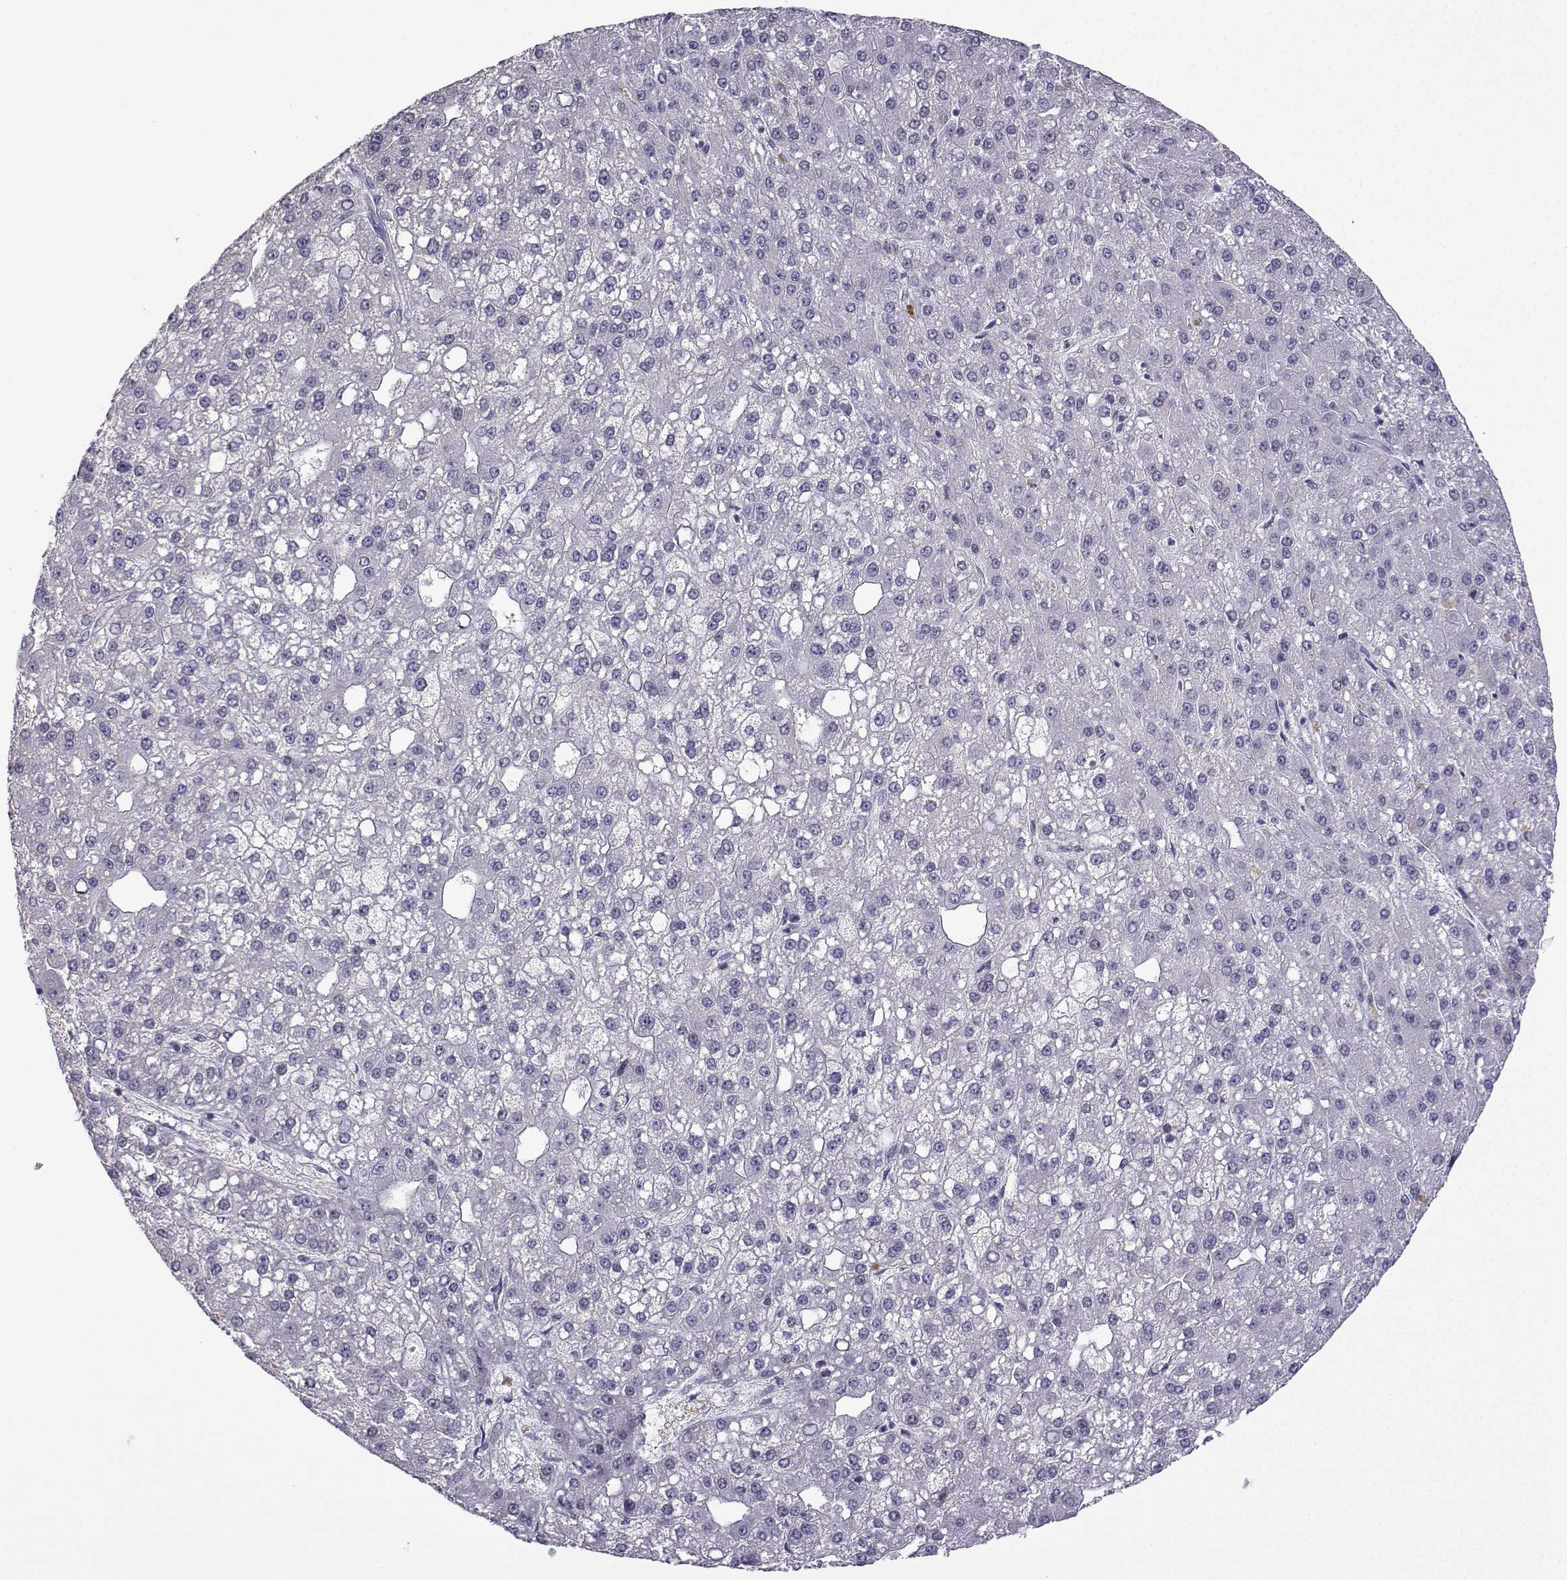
{"staining": {"intensity": "negative", "quantity": "none", "location": "none"}, "tissue": "liver cancer", "cell_type": "Tumor cells", "image_type": "cancer", "snomed": [{"axis": "morphology", "description": "Carcinoma, Hepatocellular, NOS"}, {"axis": "topography", "description": "Liver"}], "caption": "High power microscopy histopathology image of an immunohistochemistry histopathology image of liver hepatocellular carcinoma, revealing no significant staining in tumor cells. (DAB IHC with hematoxylin counter stain).", "gene": "CFAP70", "patient": {"sex": "male", "age": 67}}